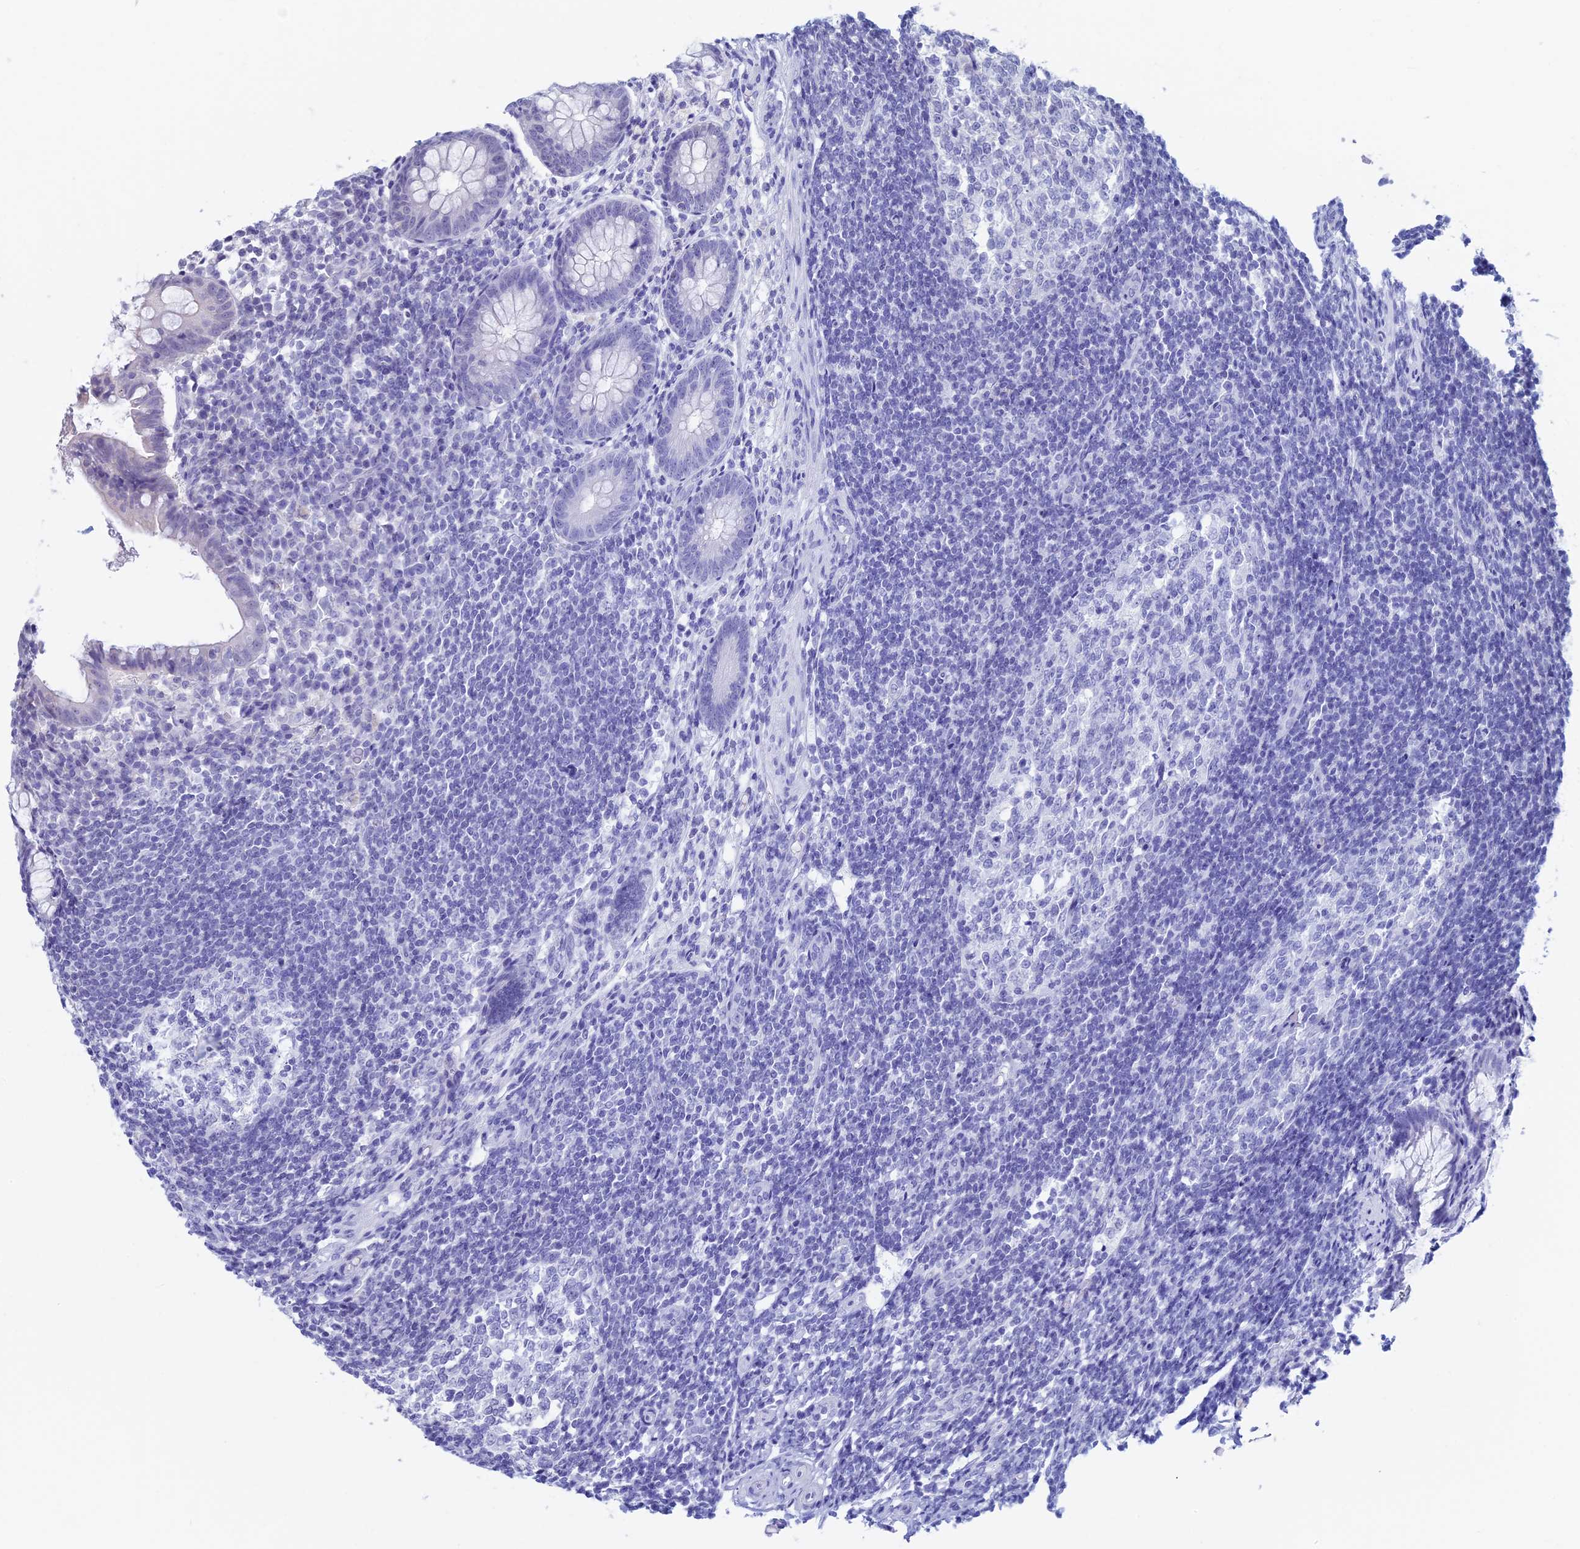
{"staining": {"intensity": "negative", "quantity": "none", "location": "none"}, "tissue": "appendix", "cell_type": "Glandular cells", "image_type": "normal", "snomed": [{"axis": "morphology", "description": "Normal tissue, NOS"}, {"axis": "topography", "description": "Appendix"}], "caption": "Appendix was stained to show a protein in brown. There is no significant expression in glandular cells. The staining was performed using DAB to visualize the protein expression in brown, while the nuclei were stained in blue with hematoxylin (Magnification: 20x).", "gene": "SPIRE1", "patient": {"sex": "female", "age": 33}}